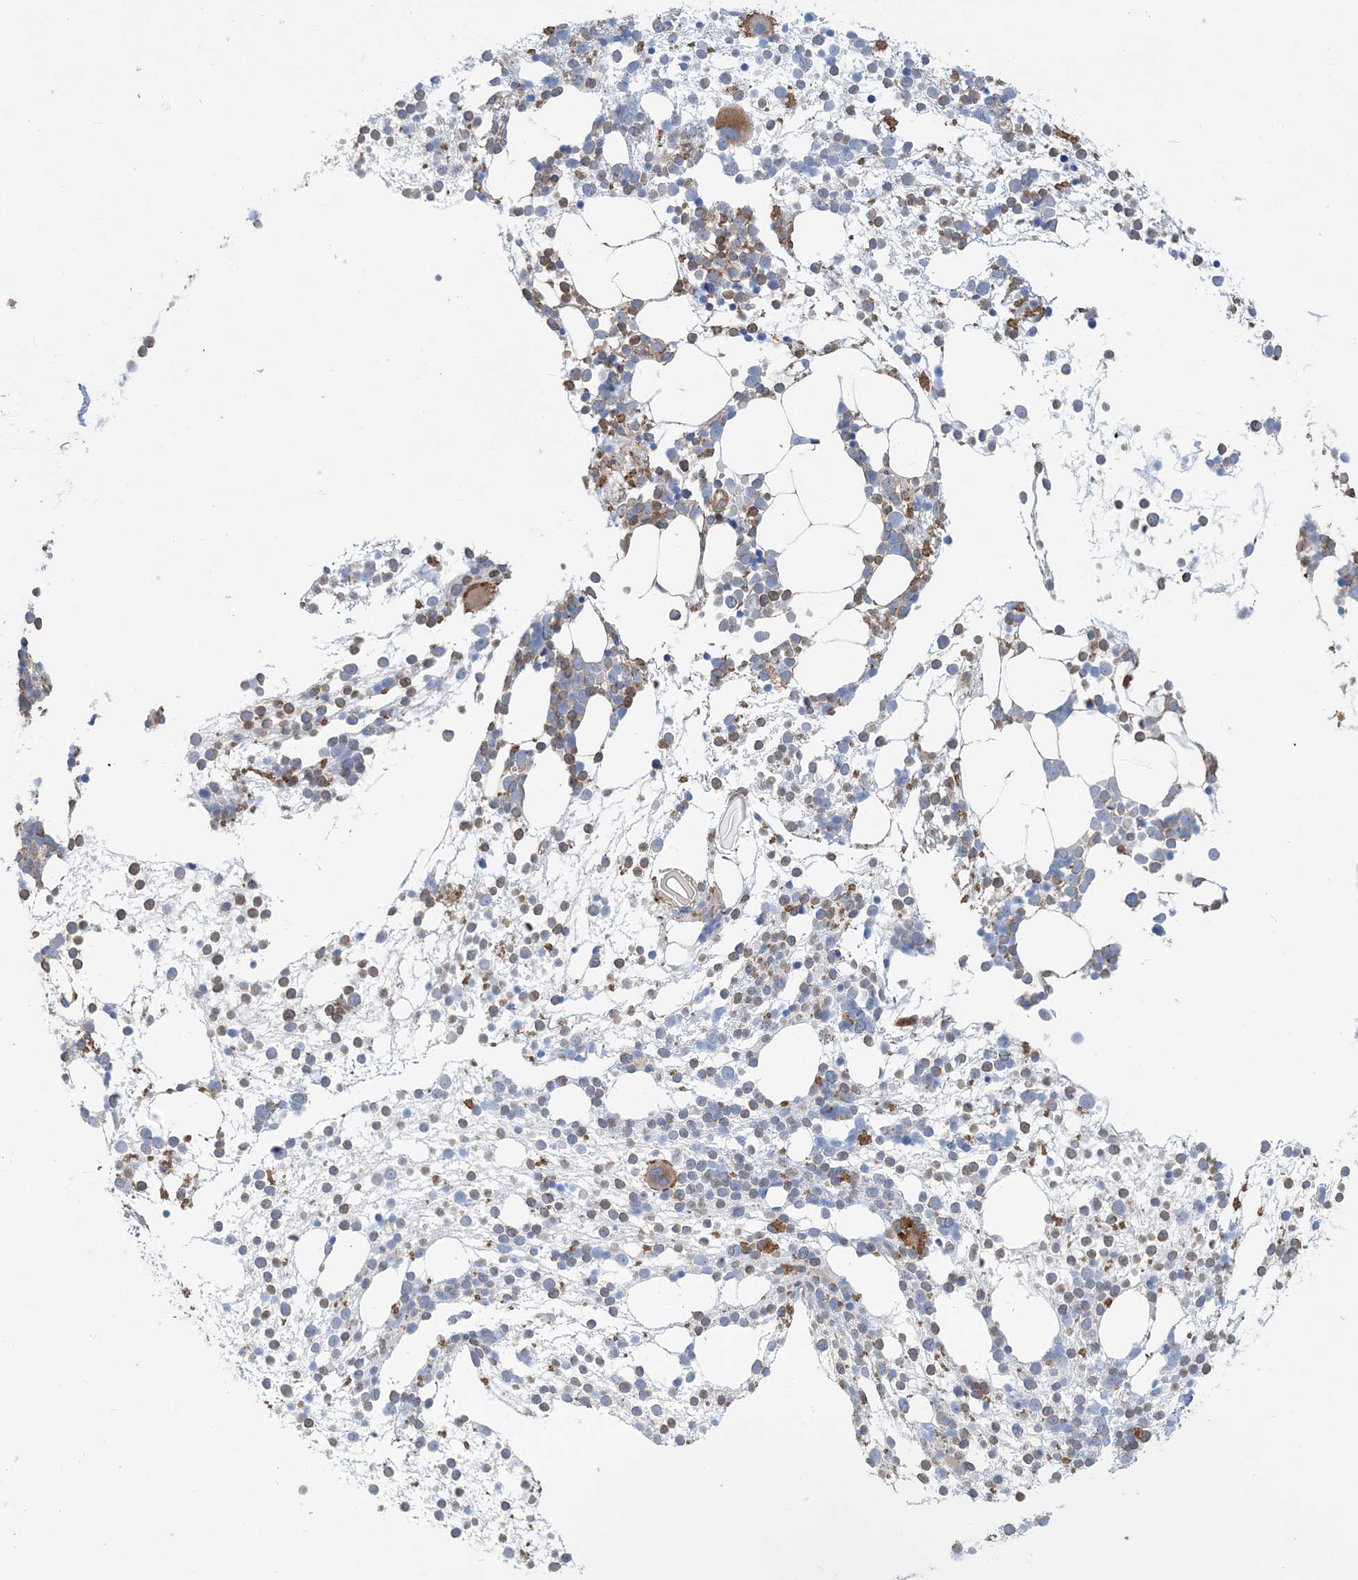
{"staining": {"intensity": "weak", "quantity": ">75%", "location": "cytoplasmic/membranous"}, "tissue": "bone marrow", "cell_type": "Hematopoietic cells", "image_type": "normal", "snomed": [{"axis": "morphology", "description": "Normal tissue, NOS"}, {"axis": "topography", "description": "Bone marrow"}], "caption": "Hematopoietic cells reveal low levels of weak cytoplasmic/membranous expression in about >75% of cells in normal human bone marrow. (Brightfield microscopy of DAB IHC at high magnification).", "gene": "SFMBT2", "patient": {"sex": "male", "age": 54}}